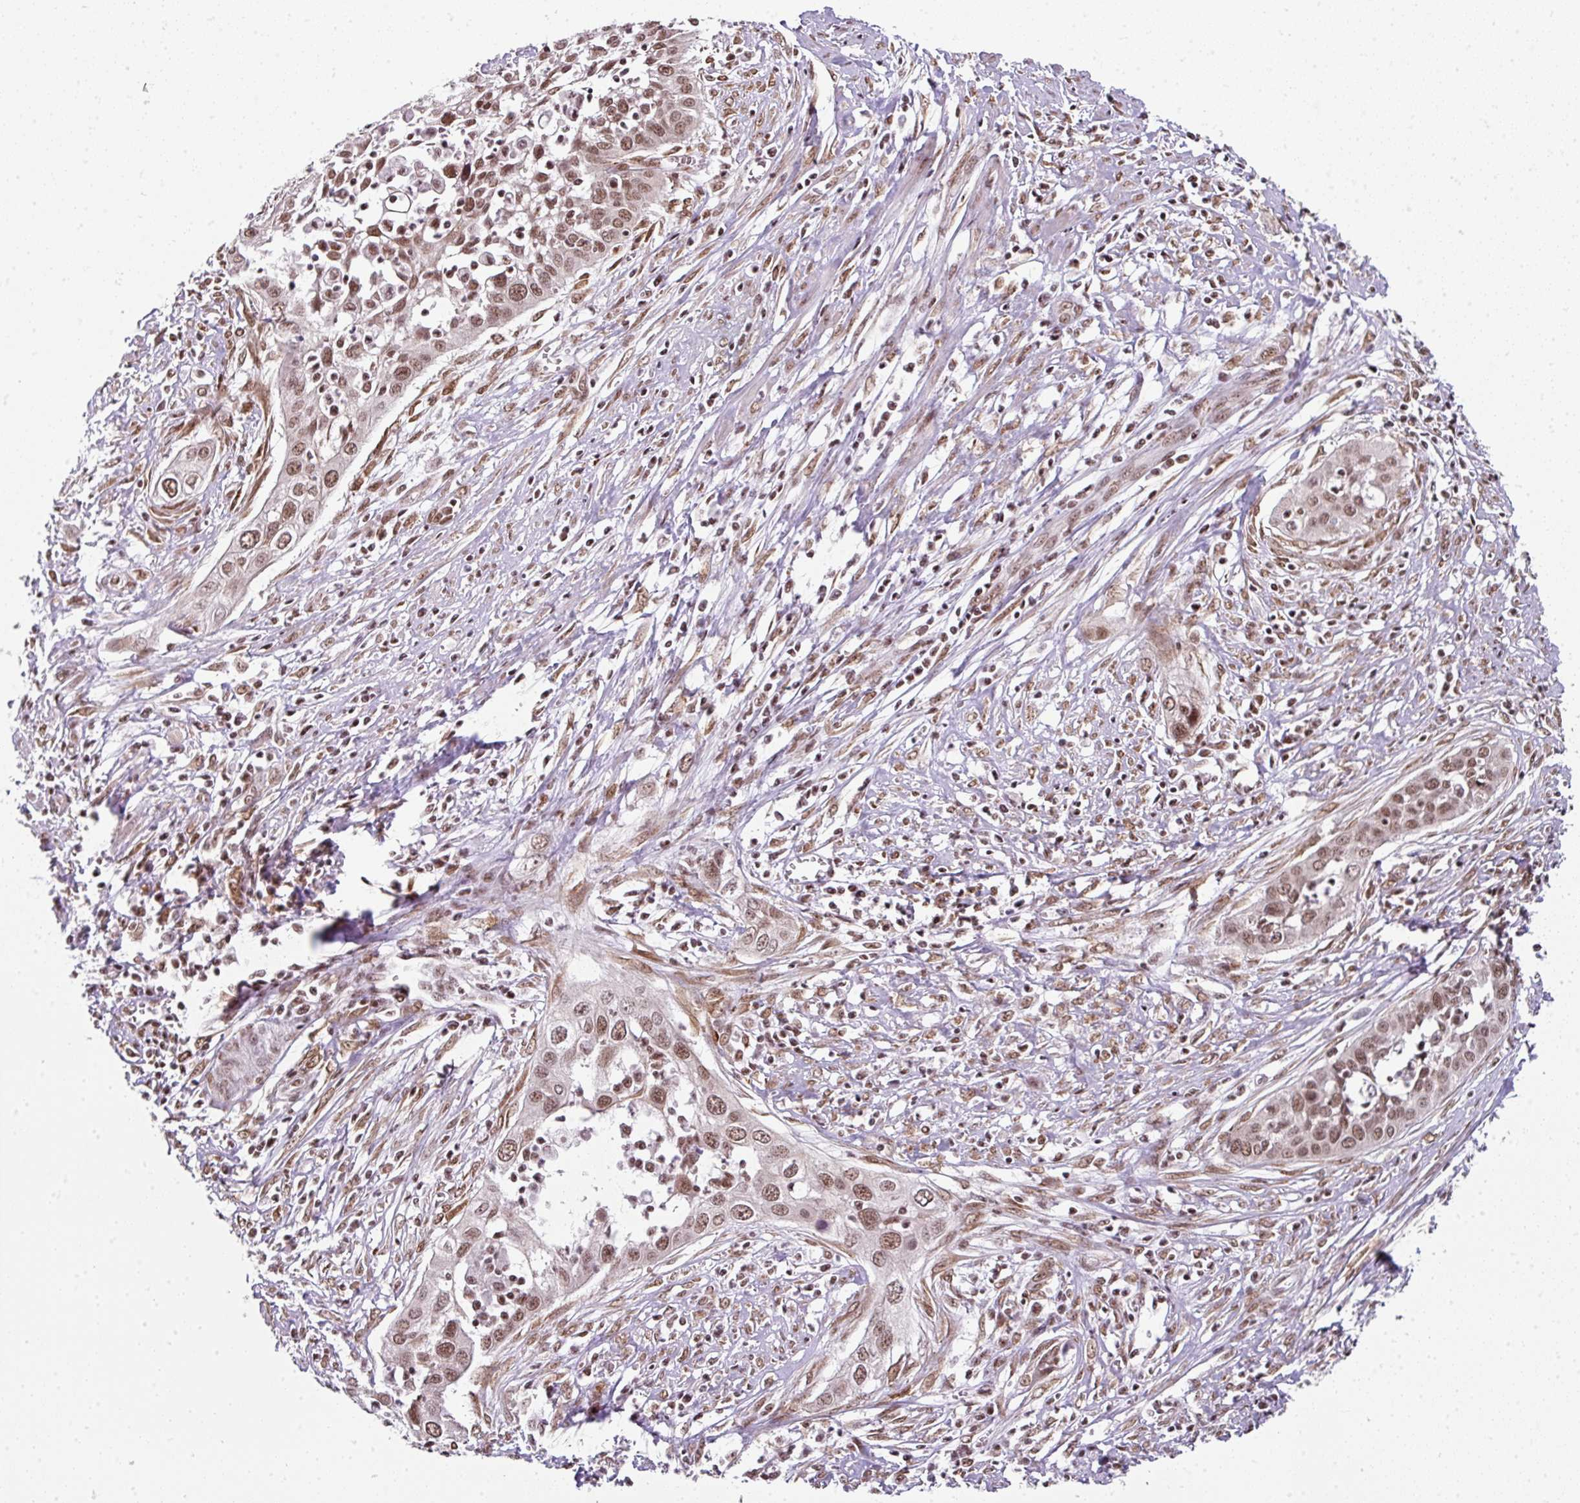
{"staining": {"intensity": "moderate", "quantity": ">75%", "location": "nuclear"}, "tissue": "cervical cancer", "cell_type": "Tumor cells", "image_type": "cancer", "snomed": [{"axis": "morphology", "description": "Squamous cell carcinoma, NOS"}, {"axis": "topography", "description": "Cervix"}], "caption": "DAB immunohistochemical staining of human cervical cancer (squamous cell carcinoma) exhibits moderate nuclear protein staining in about >75% of tumor cells.", "gene": "NFYA", "patient": {"sex": "female", "age": 34}}